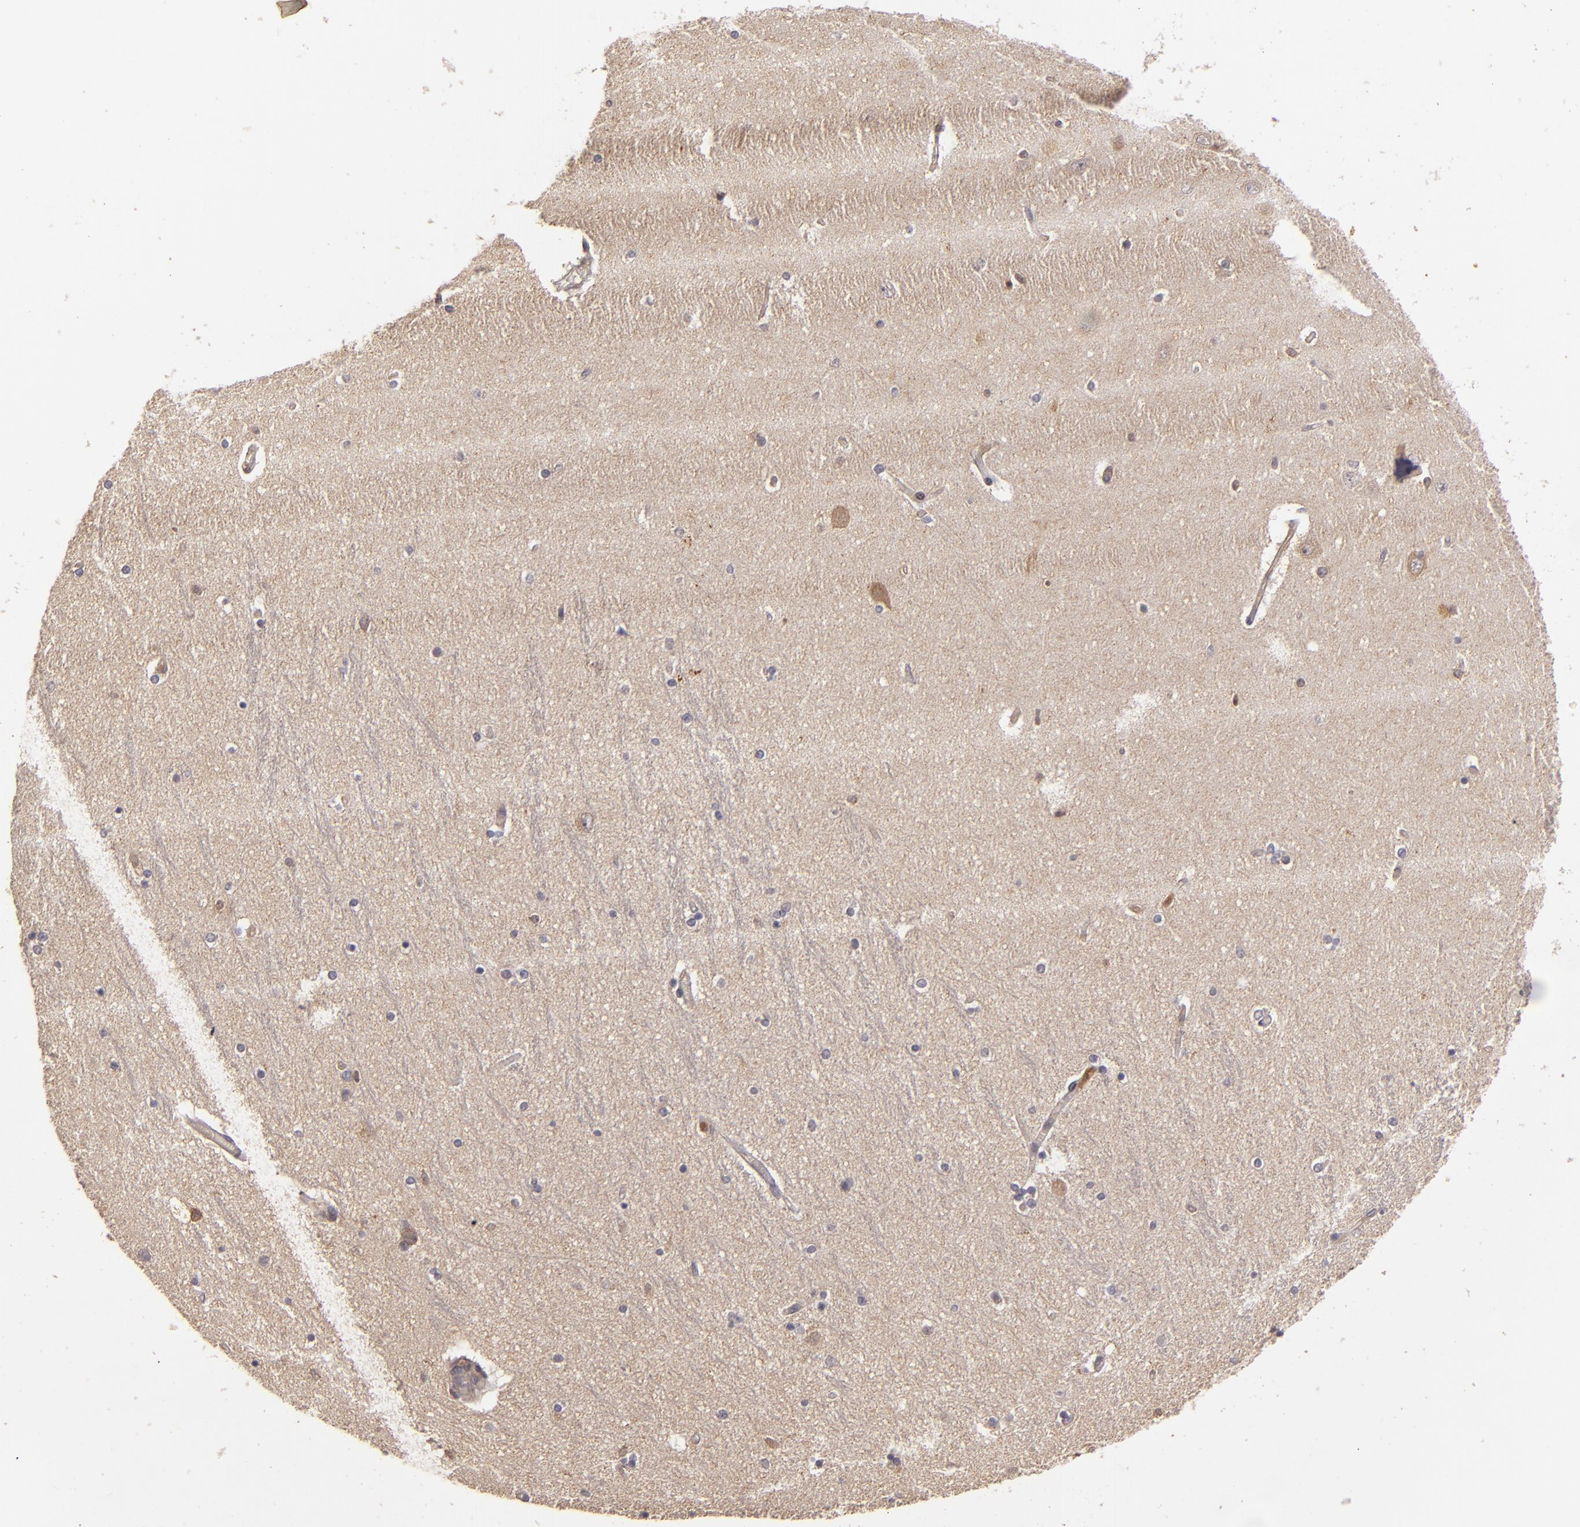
{"staining": {"intensity": "weak", "quantity": "25%-75%", "location": "cytoplasmic/membranous"}, "tissue": "hippocampus", "cell_type": "Glial cells", "image_type": "normal", "snomed": [{"axis": "morphology", "description": "Normal tissue, NOS"}, {"axis": "topography", "description": "Hippocampus"}], "caption": "Immunohistochemistry staining of benign hippocampus, which shows low levels of weak cytoplasmic/membranous staining in approximately 25%-75% of glial cells indicating weak cytoplasmic/membranous protein staining. The staining was performed using DAB (3,3'-diaminobenzidine) (brown) for protein detection and nuclei were counterstained in hematoxylin (blue).", "gene": "PRKCD", "patient": {"sex": "female", "age": 54}}